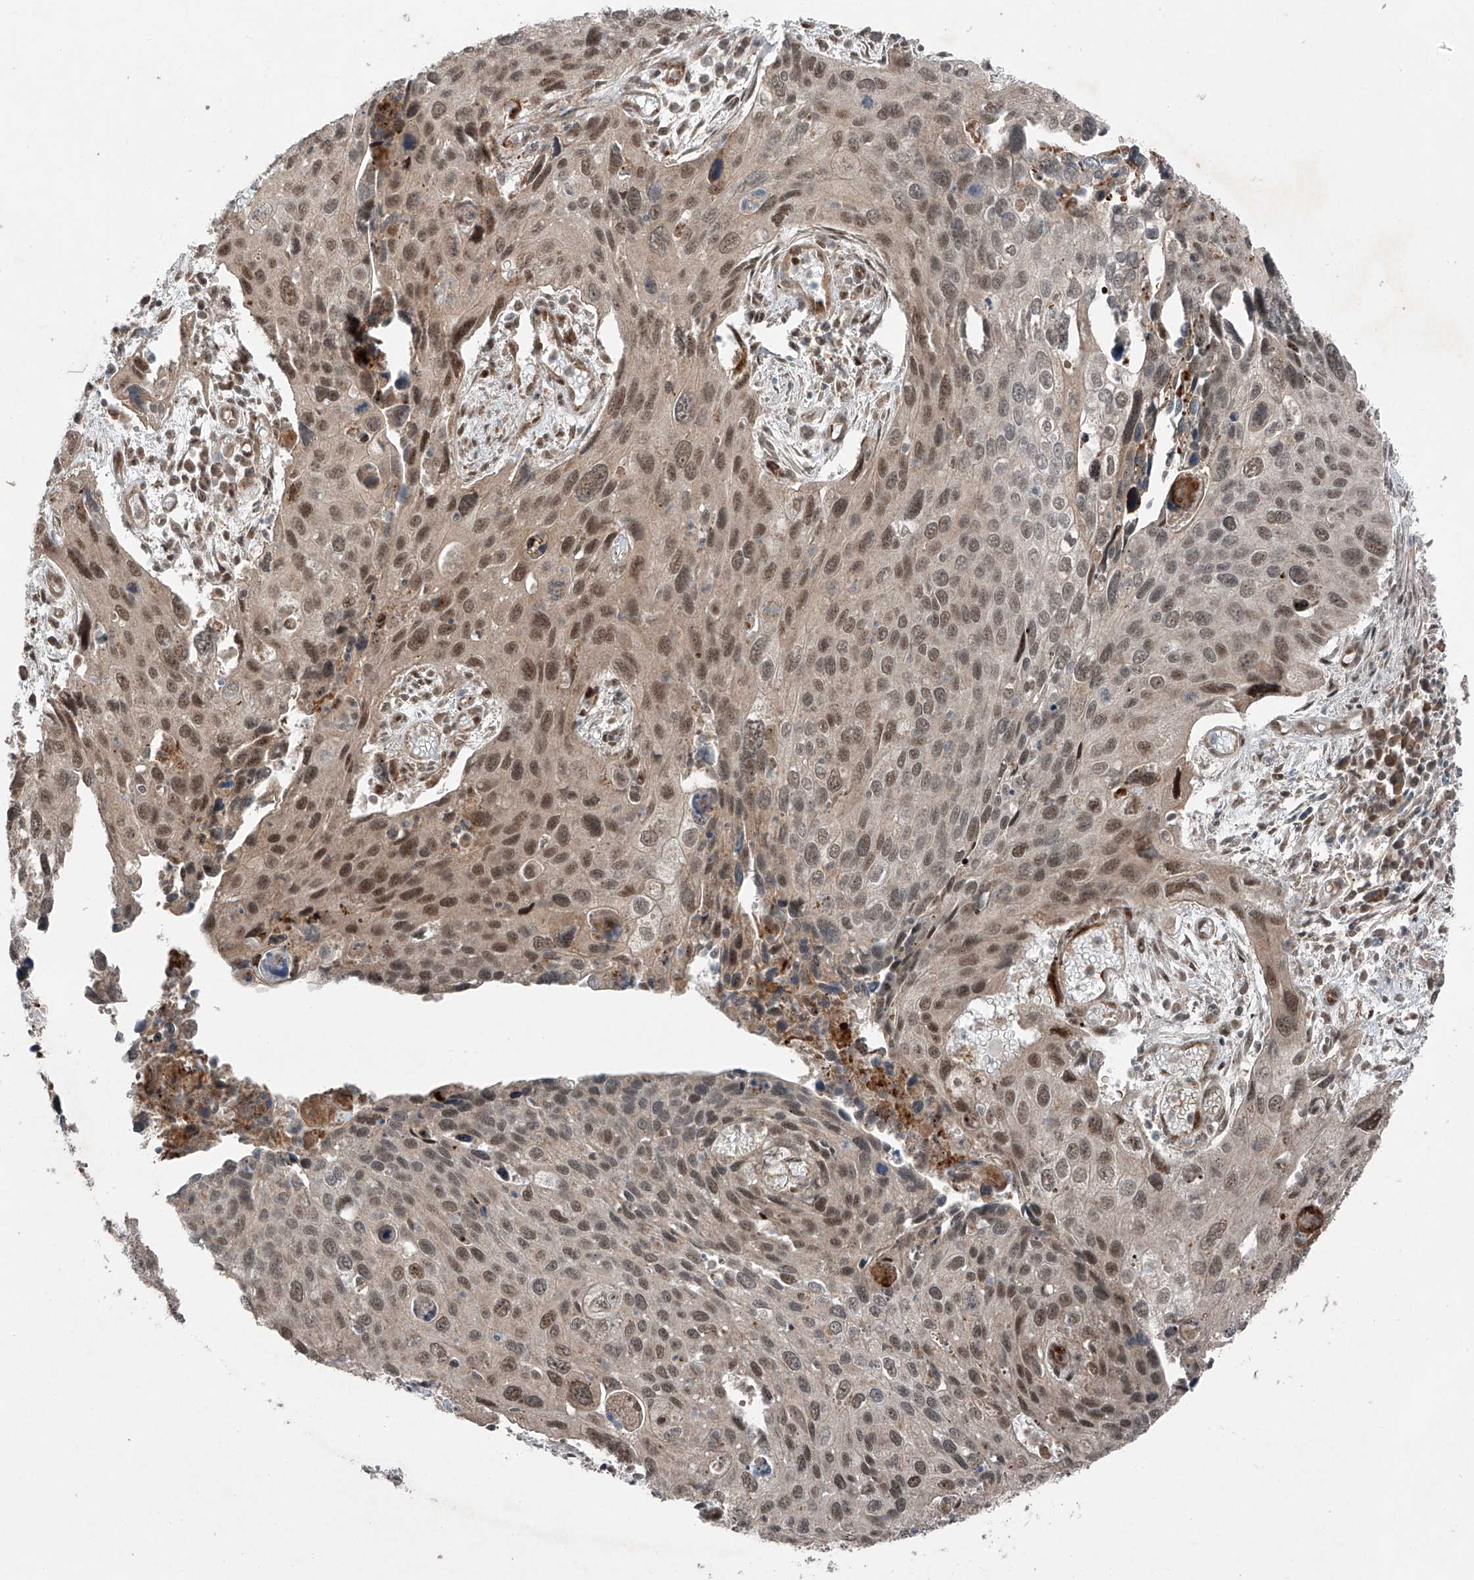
{"staining": {"intensity": "moderate", "quantity": ">75%", "location": "nuclear"}, "tissue": "cervical cancer", "cell_type": "Tumor cells", "image_type": "cancer", "snomed": [{"axis": "morphology", "description": "Squamous cell carcinoma, NOS"}, {"axis": "topography", "description": "Cervix"}], "caption": "Cervical cancer was stained to show a protein in brown. There is medium levels of moderate nuclear staining in approximately >75% of tumor cells. The staining was performed using DAB to visualize the protein expression in brown, while the nuclei were stained in blue with hematoxylin (Magnification: 20x).", "gene": "ZNF620", "patient": {"sex": "female", "age": 55}}